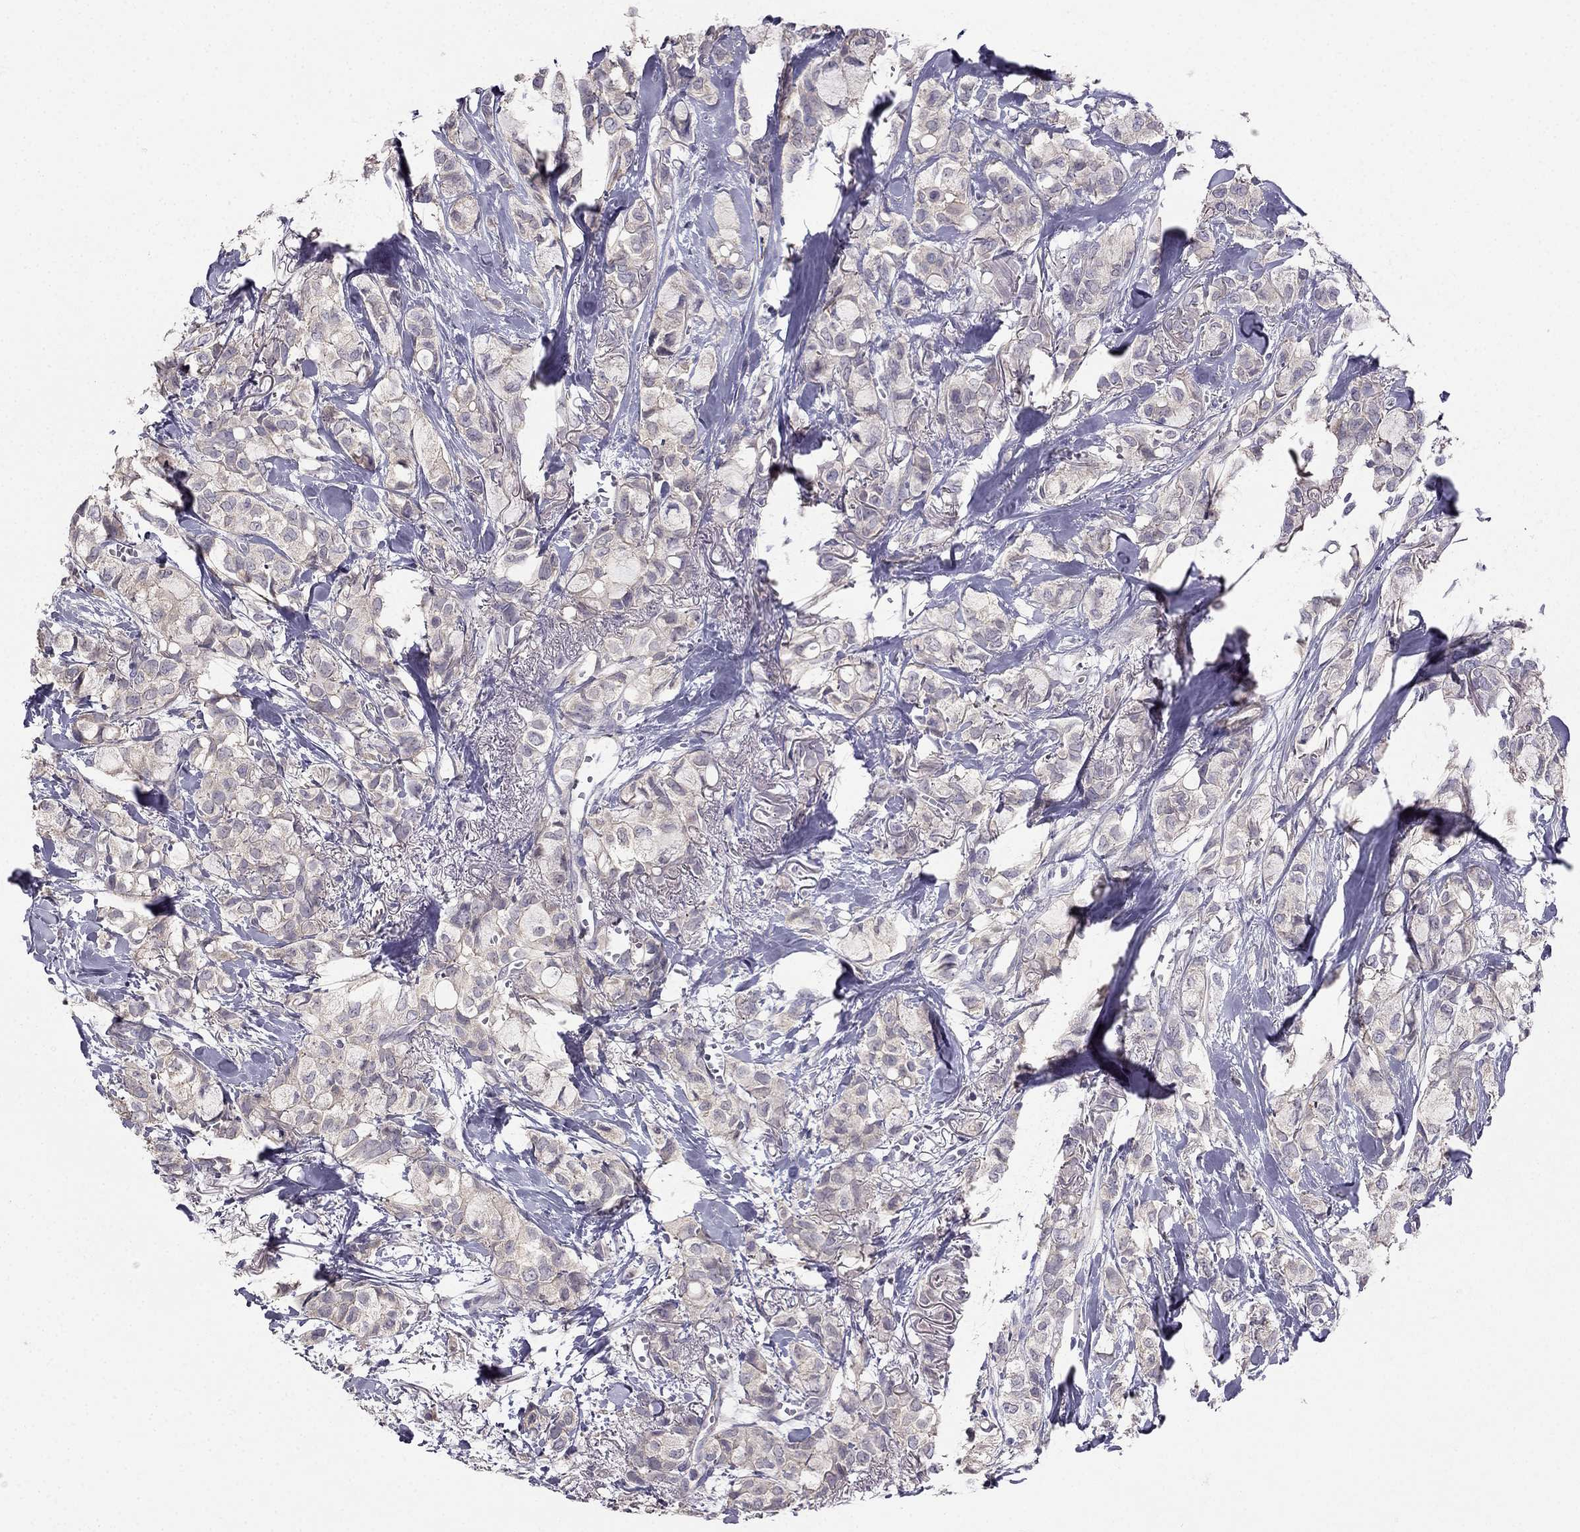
{"staining": {"intensity": "negative", "quantity": "none", "location": "none"}, "tissue": "breast cancer", "cell_type": "Tumor cells", "image_type": "cancer", "snomed": [{"axis": "morphology", "description": "Duct carcinoma"}, {"axis": "topography", "description": "Breast"}], "caption": "Tumor cells show no significant protein staining in invasive ductal carcinoma (breast).", "gene": "HSFX1", "patient": {"sex": "female", "age": 85}}